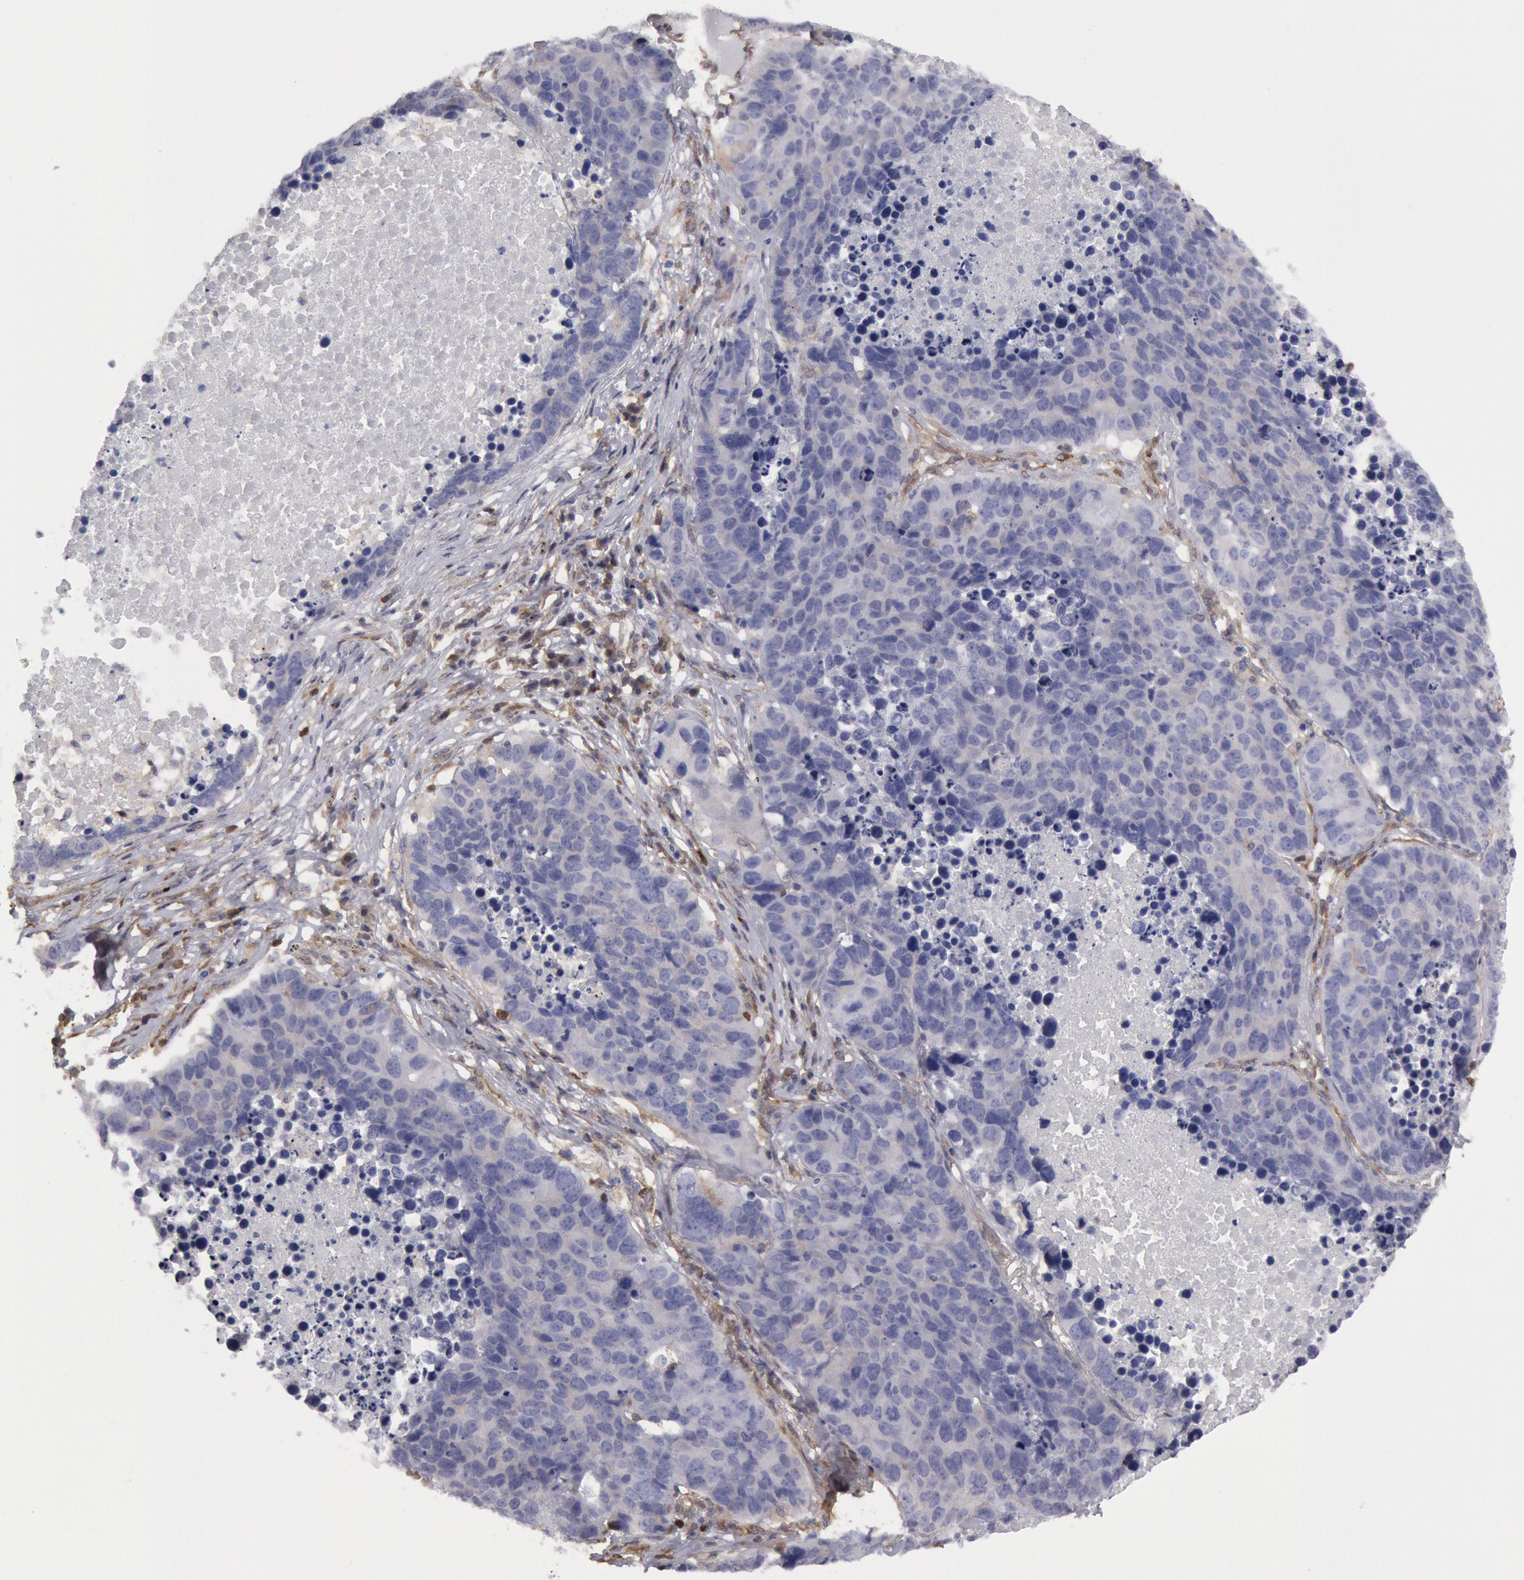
{"staining": {"intensity": "negative", "quantity": "none", "location": "none"}, "tissue": "lung cancer", "cell_type": "Tumor cells", "image_type": "cancer", "snomed": [{"axis": "morphology", "description": "Carcinoid, malignant, NOS"}, {"axis": "topography", "description": "Lung"}], "caption": "IHC micrograph of neoplastic tissue: lung carcinoid (malignant) stained with DAB demonstrates no significant protein positivity in tumor cells.", "gene": "CCDC50", "patient": {"sex": "male", "age": 60}}